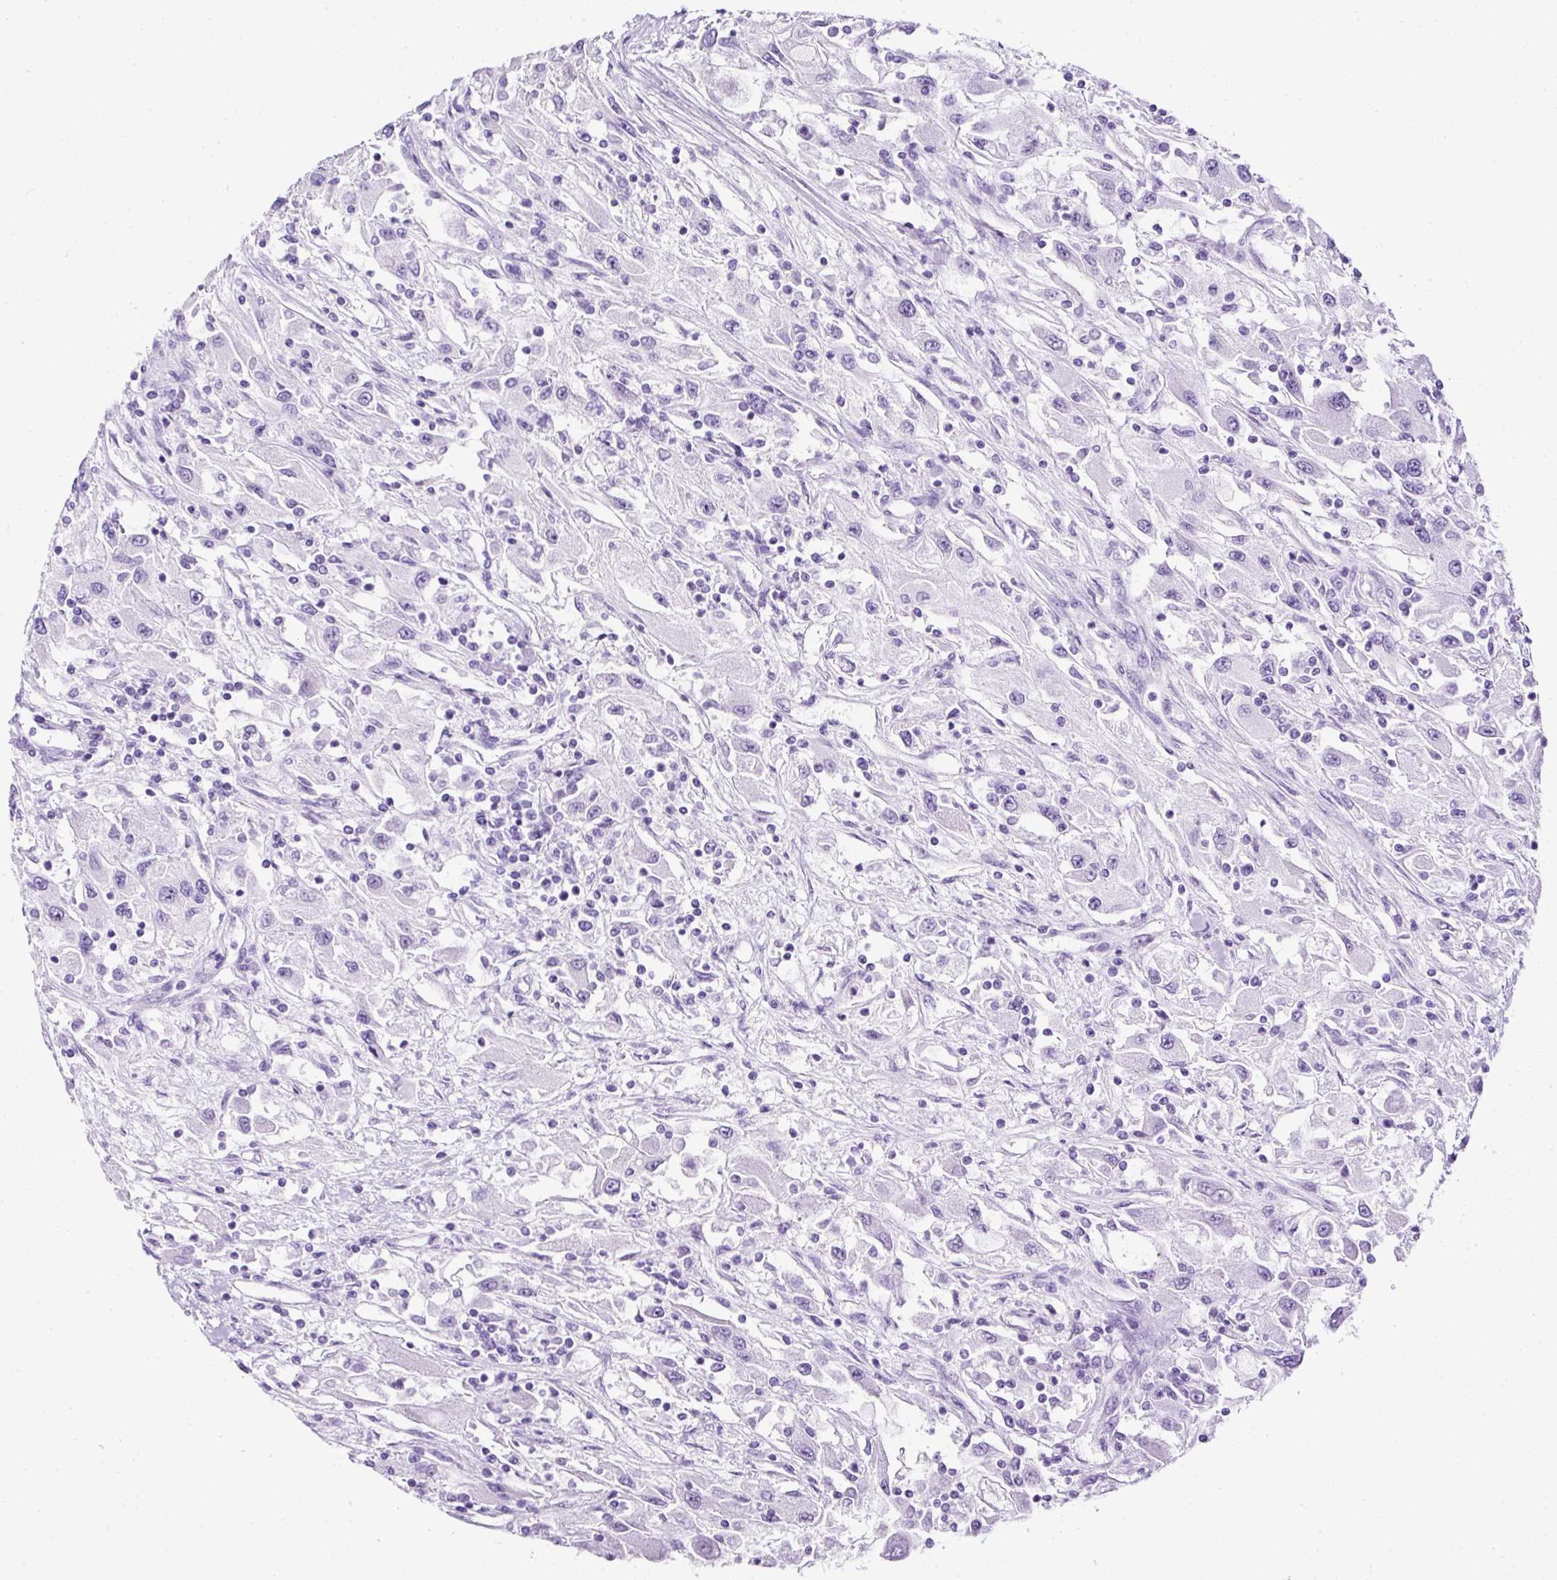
{"staining": {"intensity": "negative", "quantity": "none", "location": "none"}, "tissue": "renal cancer", "cell_type": "Tumor cells", "image_type": "cancer", "snomed": [{"axis": "morphology", "description": "Adenocarcinoma, NOS"}, {"axis": "topography", "description": "Kidney"}], "caption": "A high-resolution image shows immunohistochemistry (IHC) staining of adenocarcinoma (renal), which displays no significant positivity in tumor cells.", "gene": "NTS", "patient": {"sex": "female", "age": 67}}